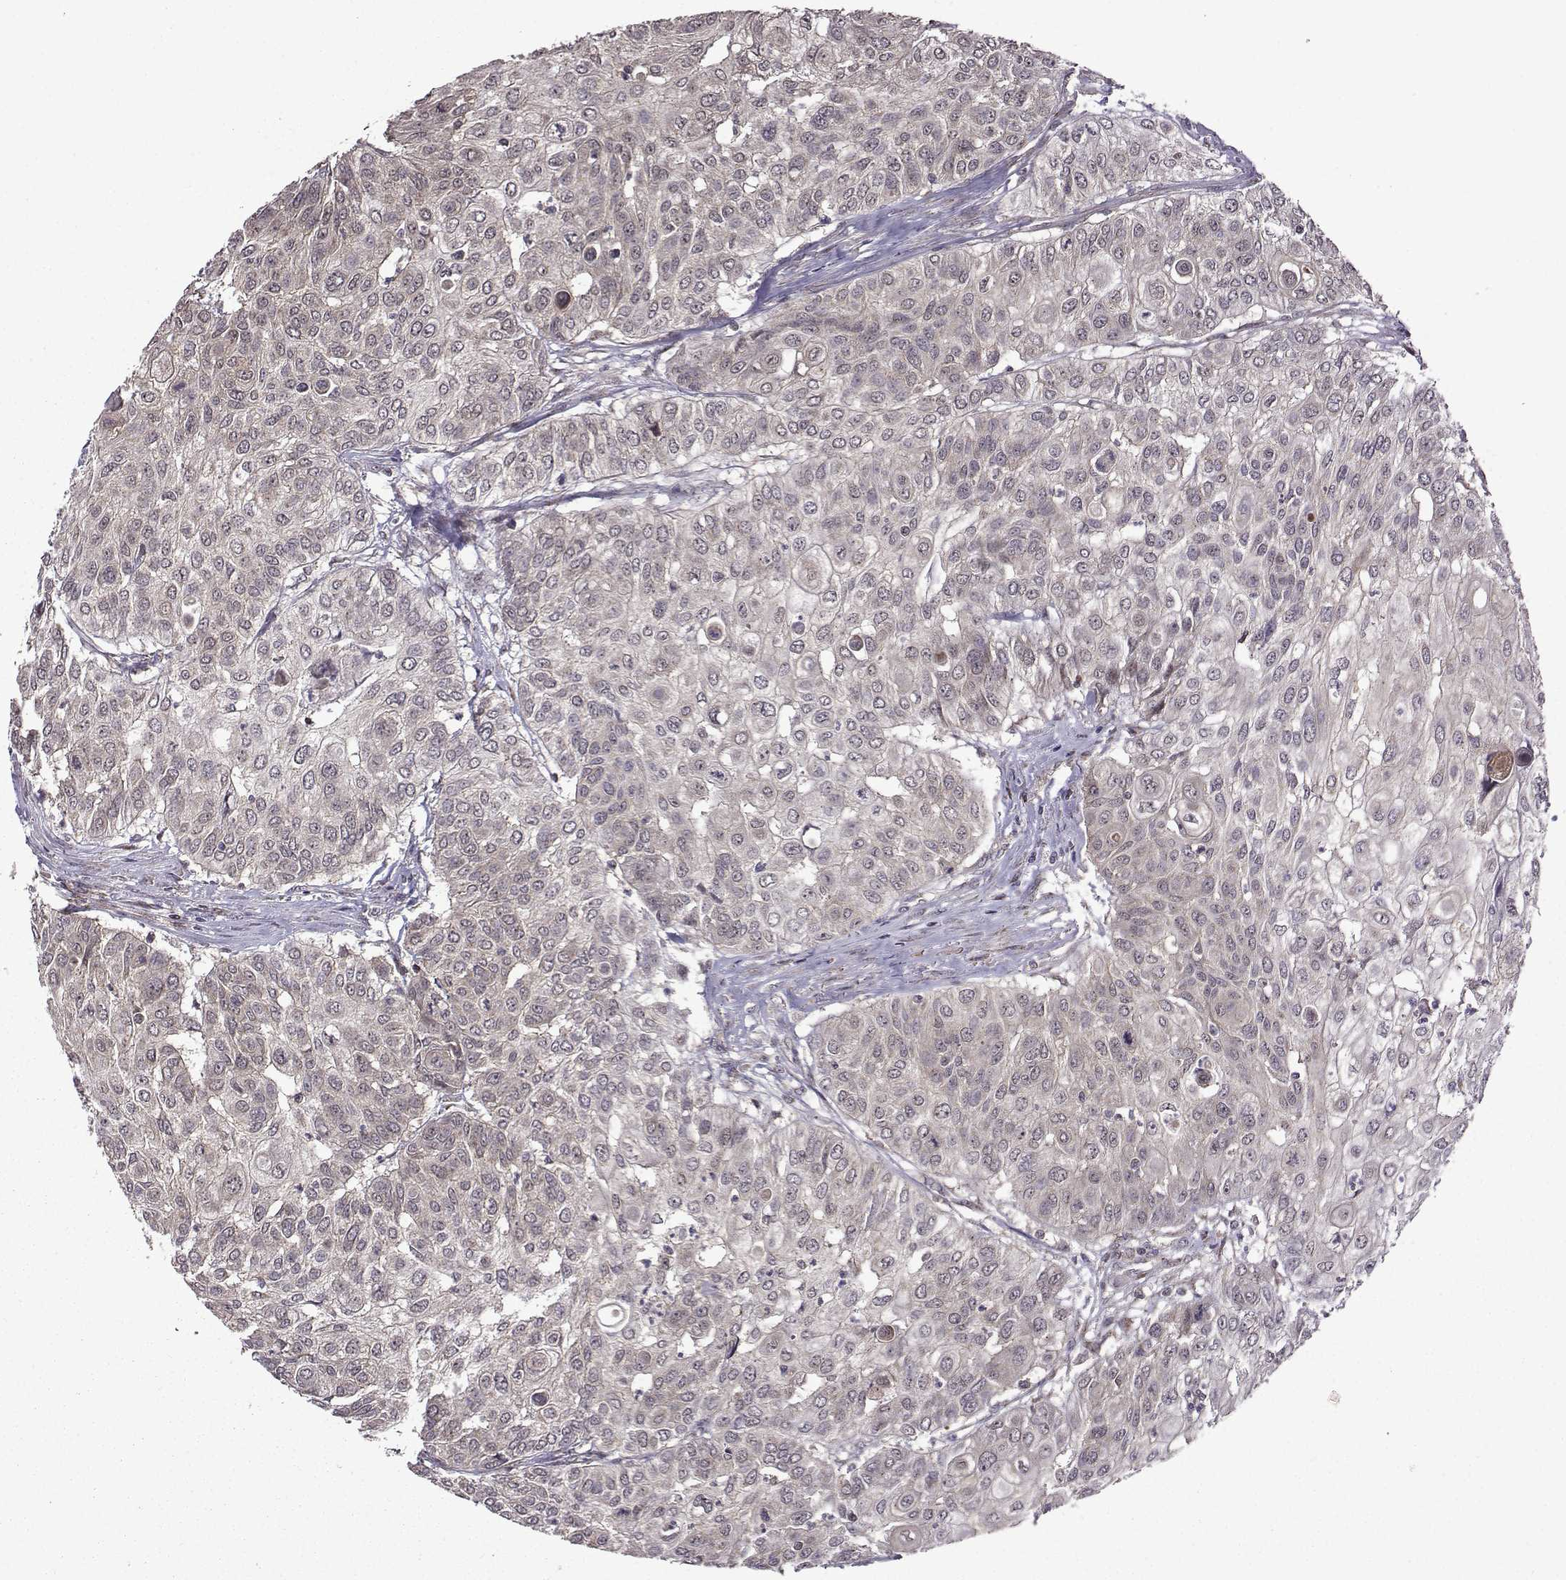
{"staining": {"intensity": "negative", "quantity": "none", "location": "none"}, "tissue": "urothelial cancer", "cell_type": "Tumor cells", "image_type": "cancer", "snomed": [{"axis": "morphology", "description": "Urothelial carcinoma, High grade"}, {"axis": "topography", "description": "Urinary bladder"}], "caption": "High magnification brightfield microscopy of urothelial carcinoma (high-grade) stained with DAB (3,3'-diaminobenzidine) (brown) and counterstained with hematoxylin (blue): tumor cells show no significant staining.", "gene": "TAB2", "patient": {"sex": "female", "age": 79}}